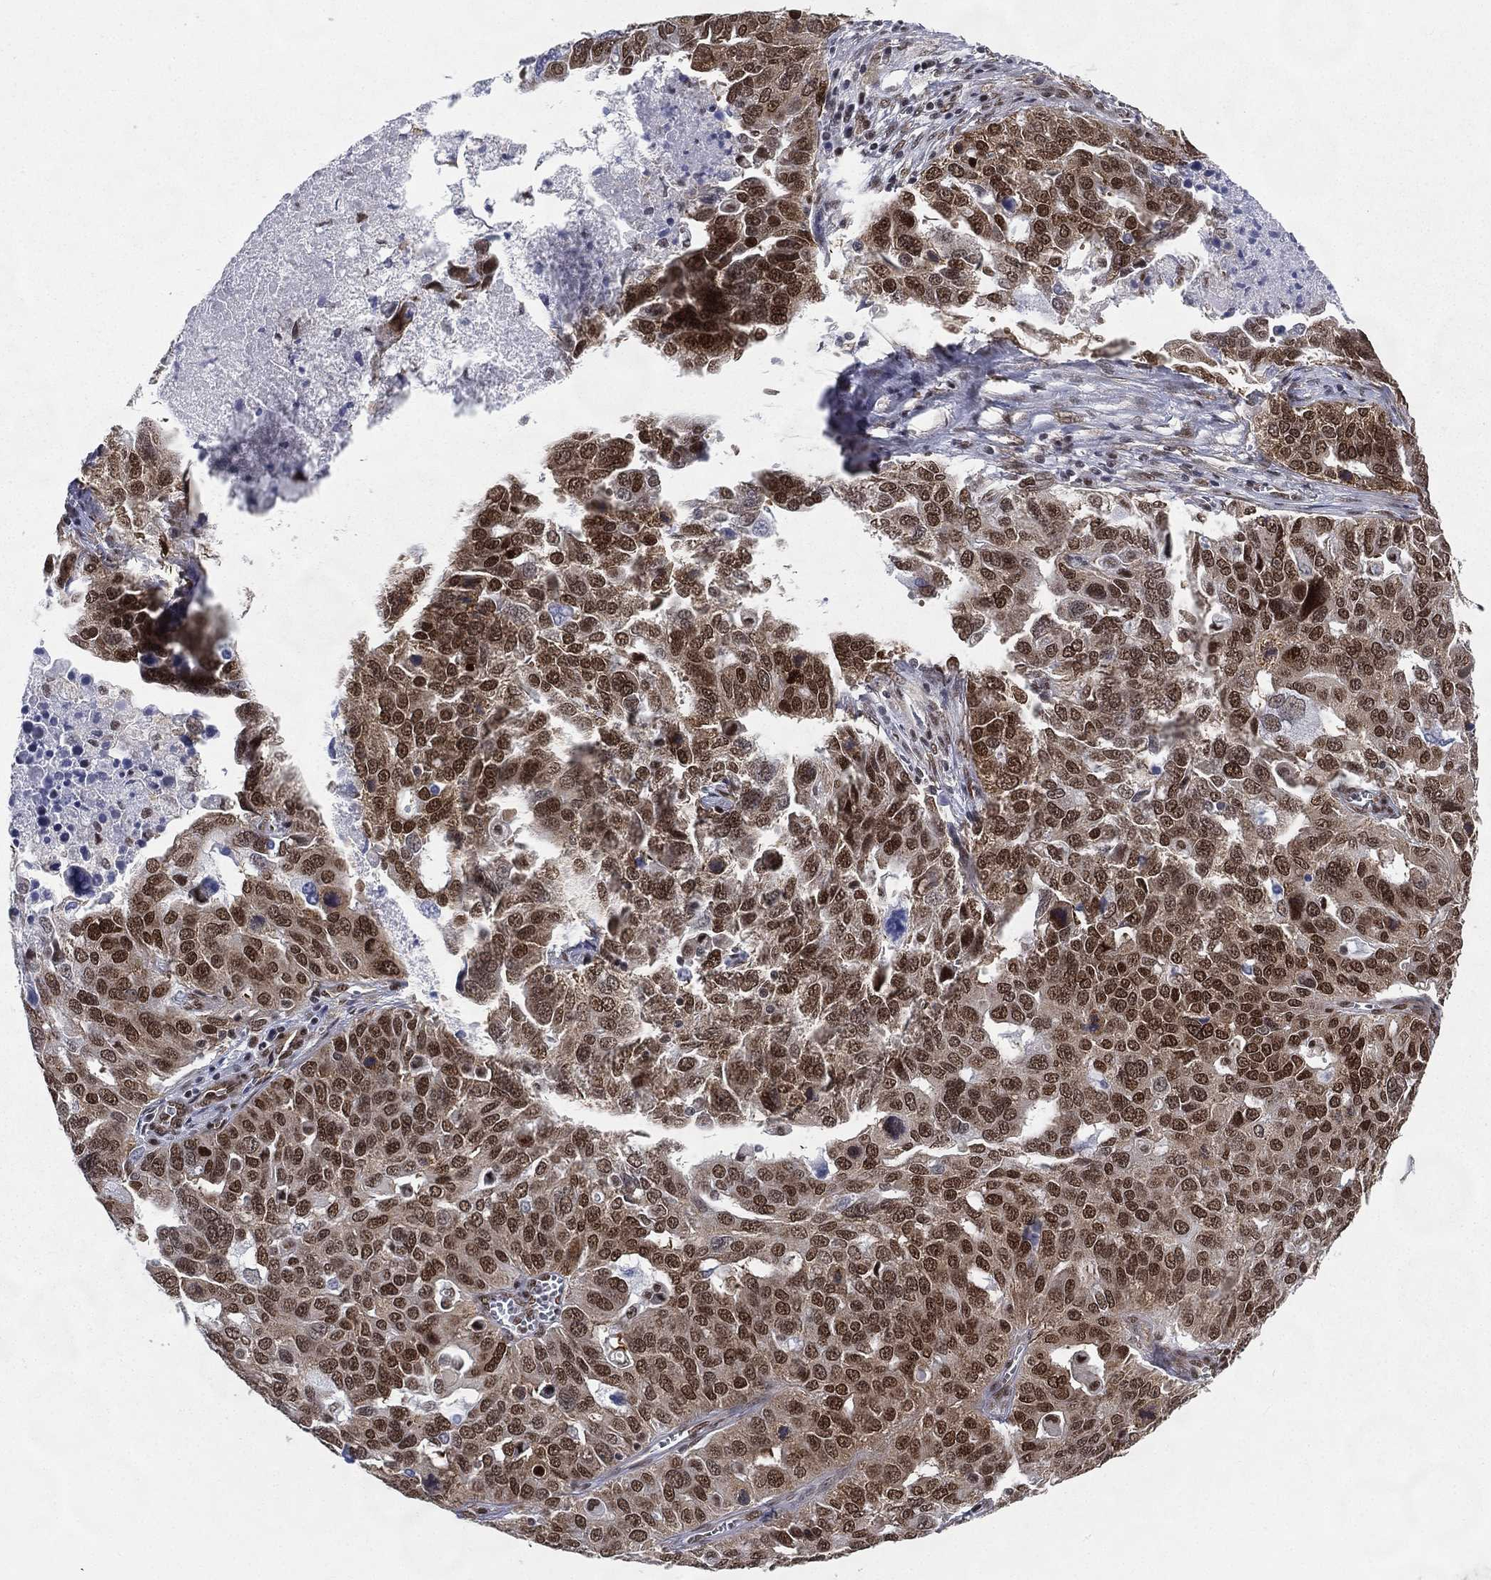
{"staining": {"intensity": "strong", "quantity": ">75%", "location": "nuclear"}, "tissue": "ovarian cancer", "cell_type": "Tumor cells", "image_type": "cancer", "snomed": [{"axis": "morphology", "description": "Carcinoma, endometroid"}, {"axis": "topography", "description": "Soft tissue"}, {"axis": "topography", "description": "Ovary"}], "caption": "Immunohistochemical staining of ovarian cancer (endometroid carcinoma) reveals high levels of strong nuclear protein expression in about >75% of tumor cells.", "gene": "FUBP3", "patient": {"sex": "female", "age": 52}}